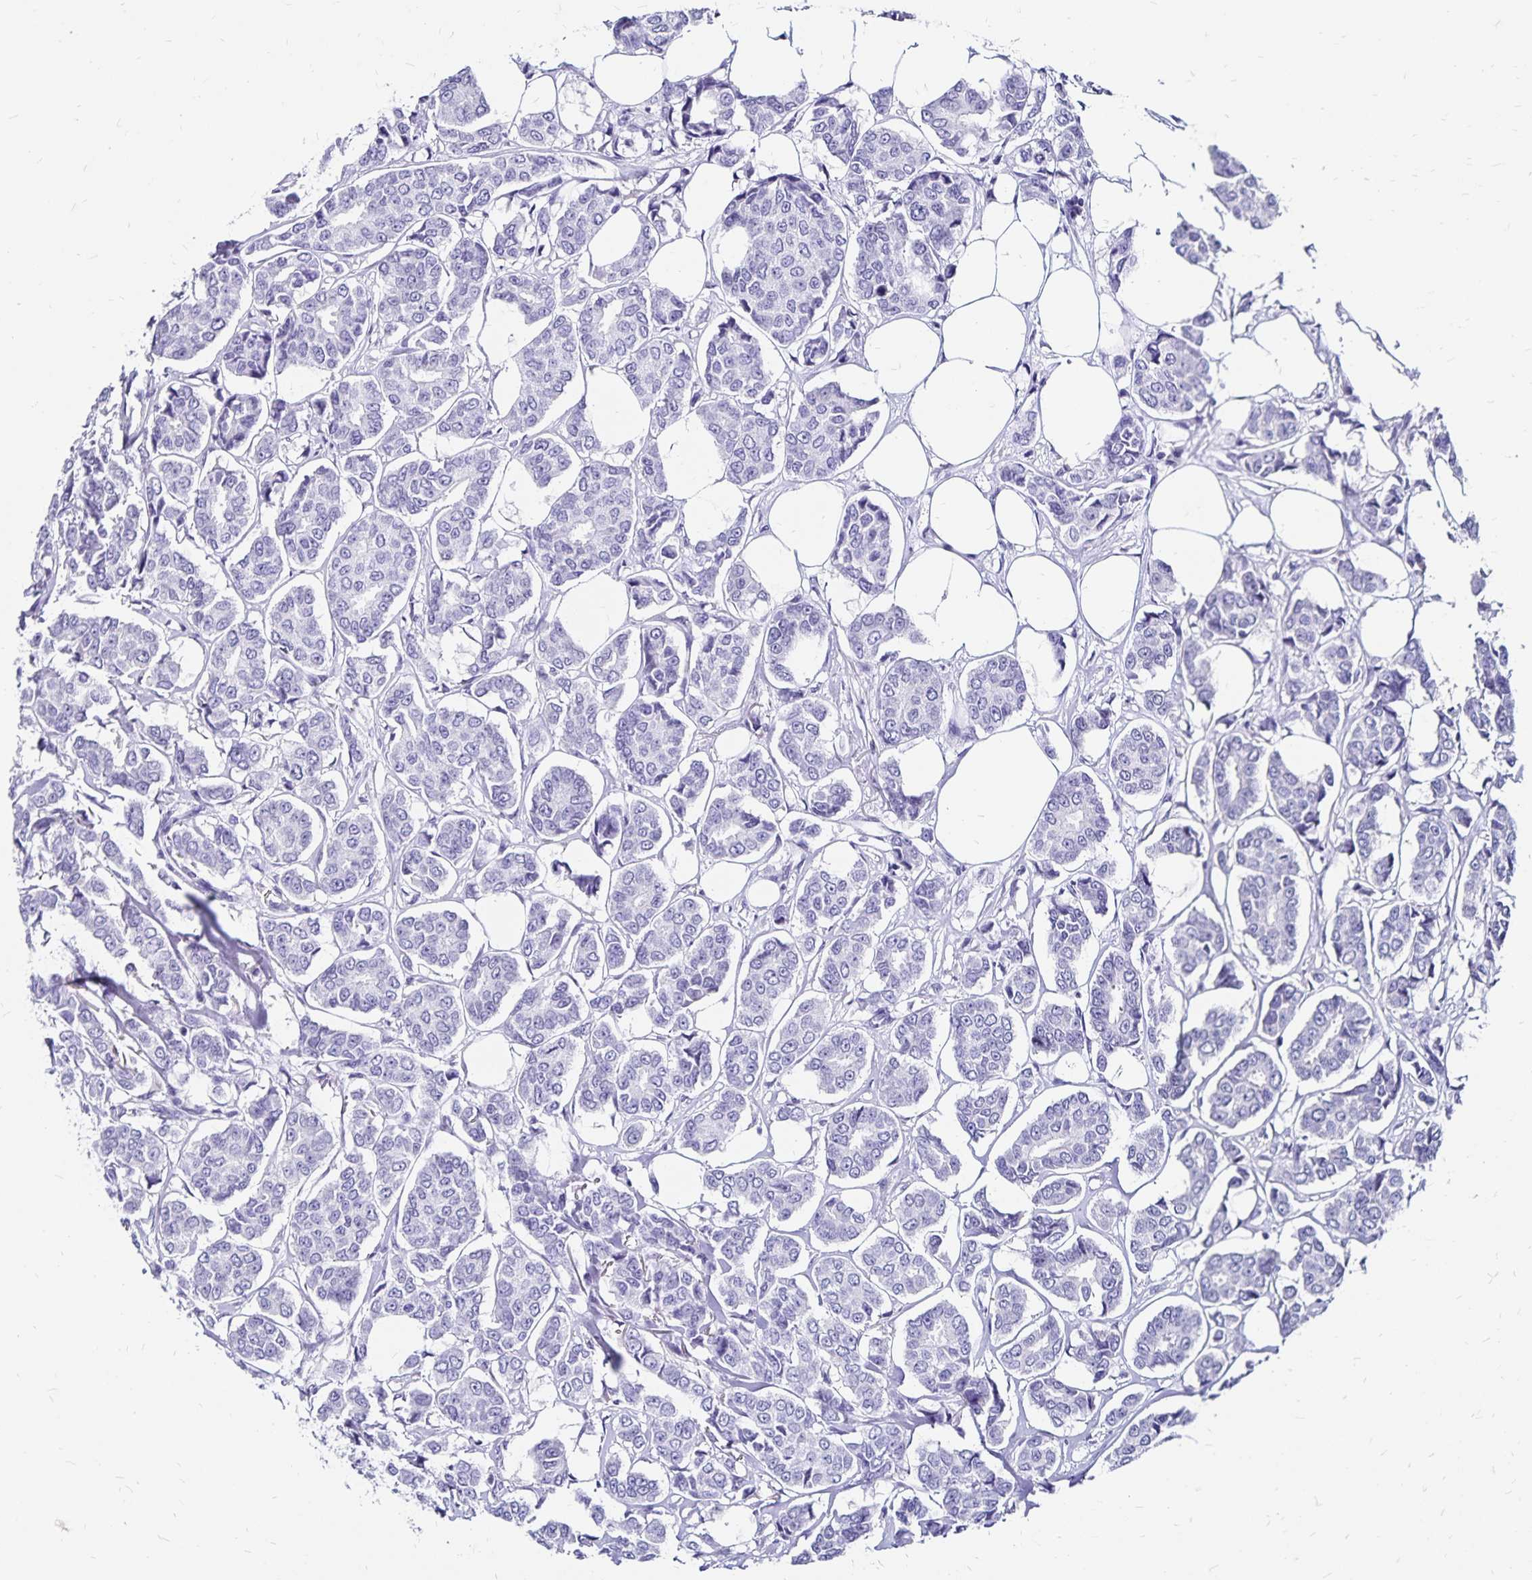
{"staining": {"intensity": "negative", "quantity": "none", "location": "none"}, "tissue": "breast cancer", "cell_type": "Tumor cells", "image_type": "cancer", "snomed": [{"axis": "morphology", "description": "Duct carcinoma"}, {"axis": "topography", "description": "Breast"}], "caption": "A photomicrograph of breast cancer stained for a protein exhibits no brown staining in tumor cells. (DAB immunohistochemistry with hematoxylin counter stain).", "gene": "IKZF1", "patient": {"sex": "female", "age": 94}}